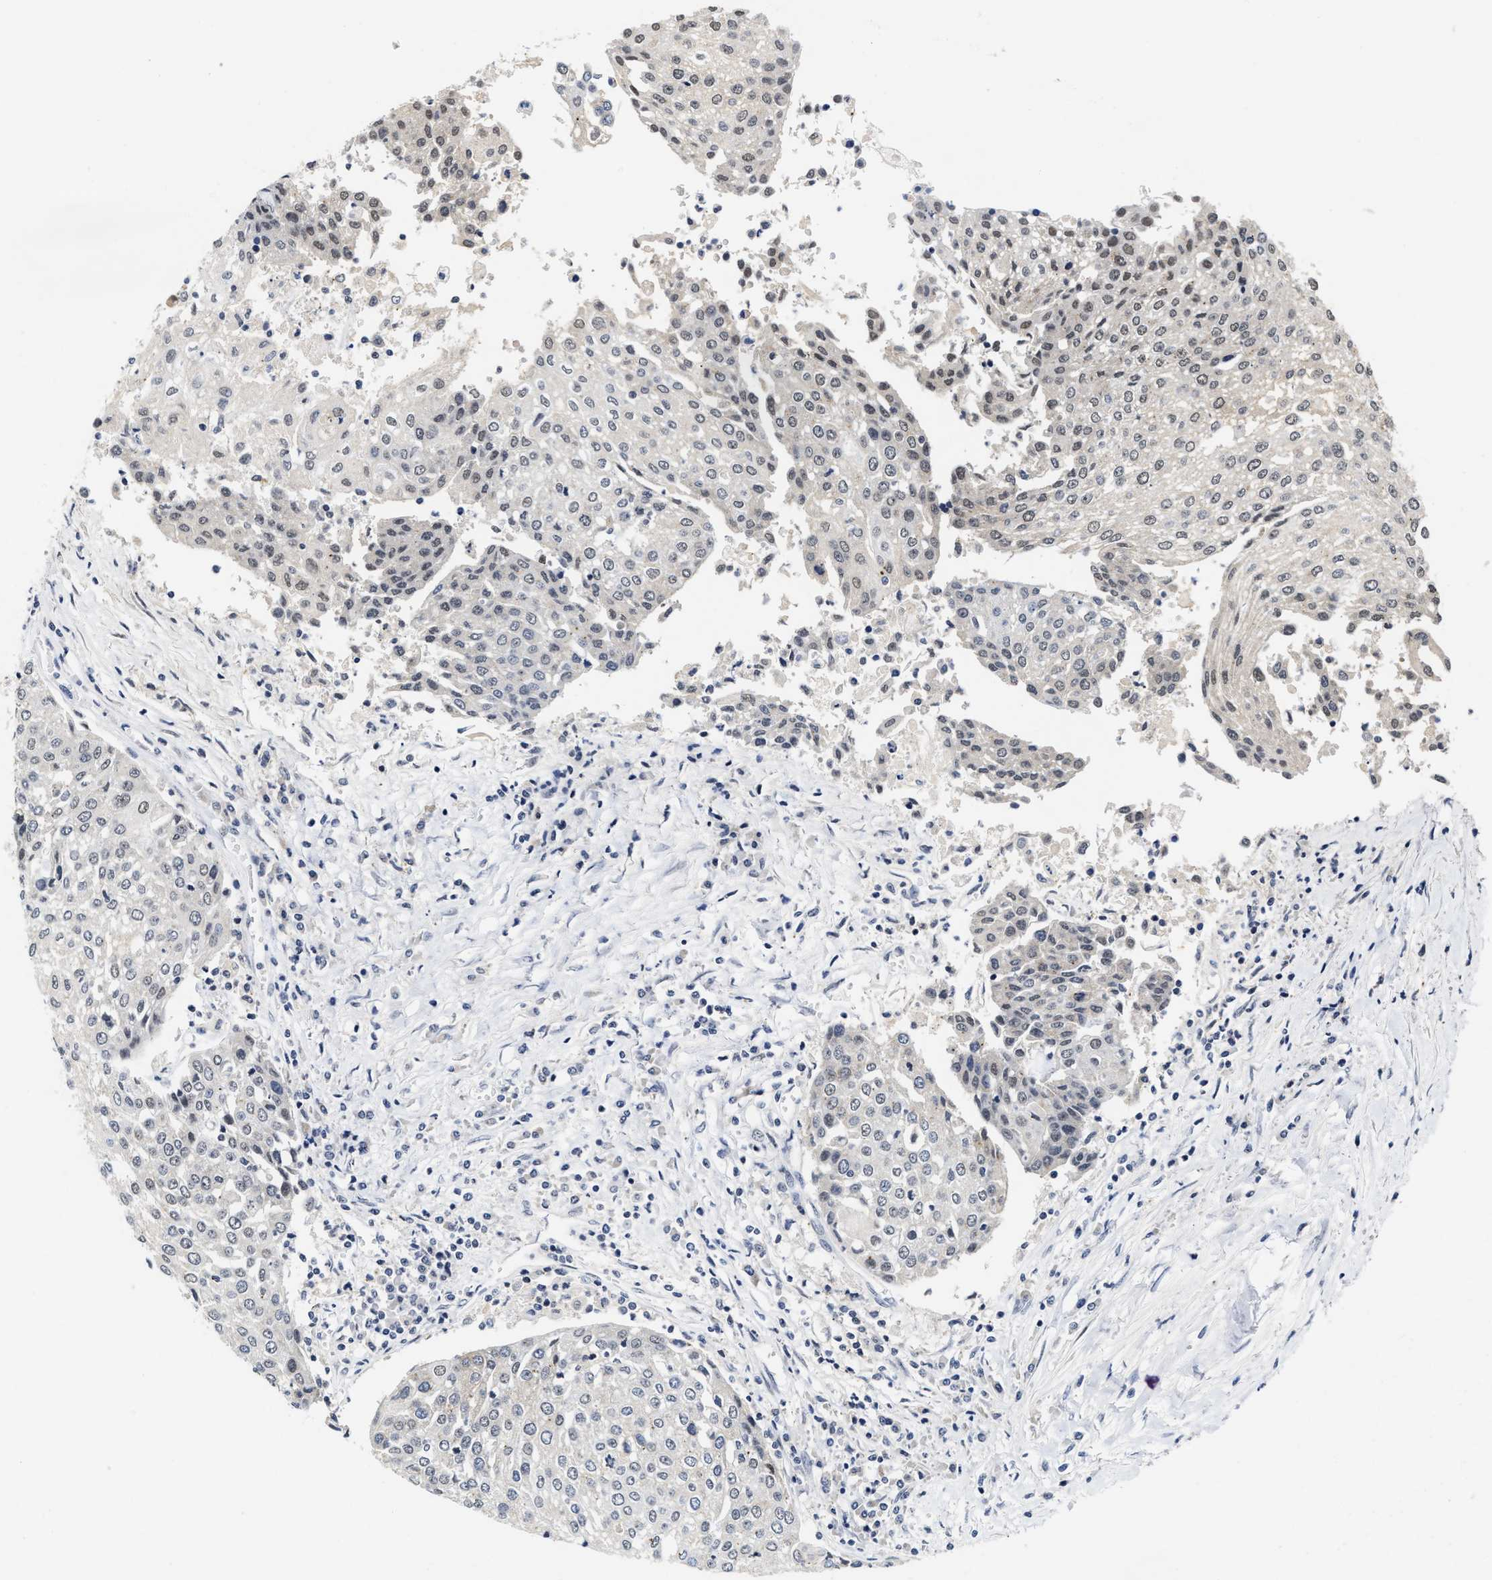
{"staining": {"intensity": "weak", "quantity": "<25%", "location": "nuclear"}, "tissue": "urothelial cancer", "cell_type": "Tumor cells", "image_type": "cancer", "snomed": [{"axis": "morphology", "description": "Urothelial carcinoma, High grade"}, {"axis": "topography", "description": "Urinary bladder"}], "caption": "IHC of high-grade urothelial carcinoma displays no positivity in tumor cells. (Stains: DAB IHC with hematoxylin counter stain, Microscopy: brightfield microscopy at high magnification).", "gene": "INIP", "patient": {"sex": "female", "age": 85}}